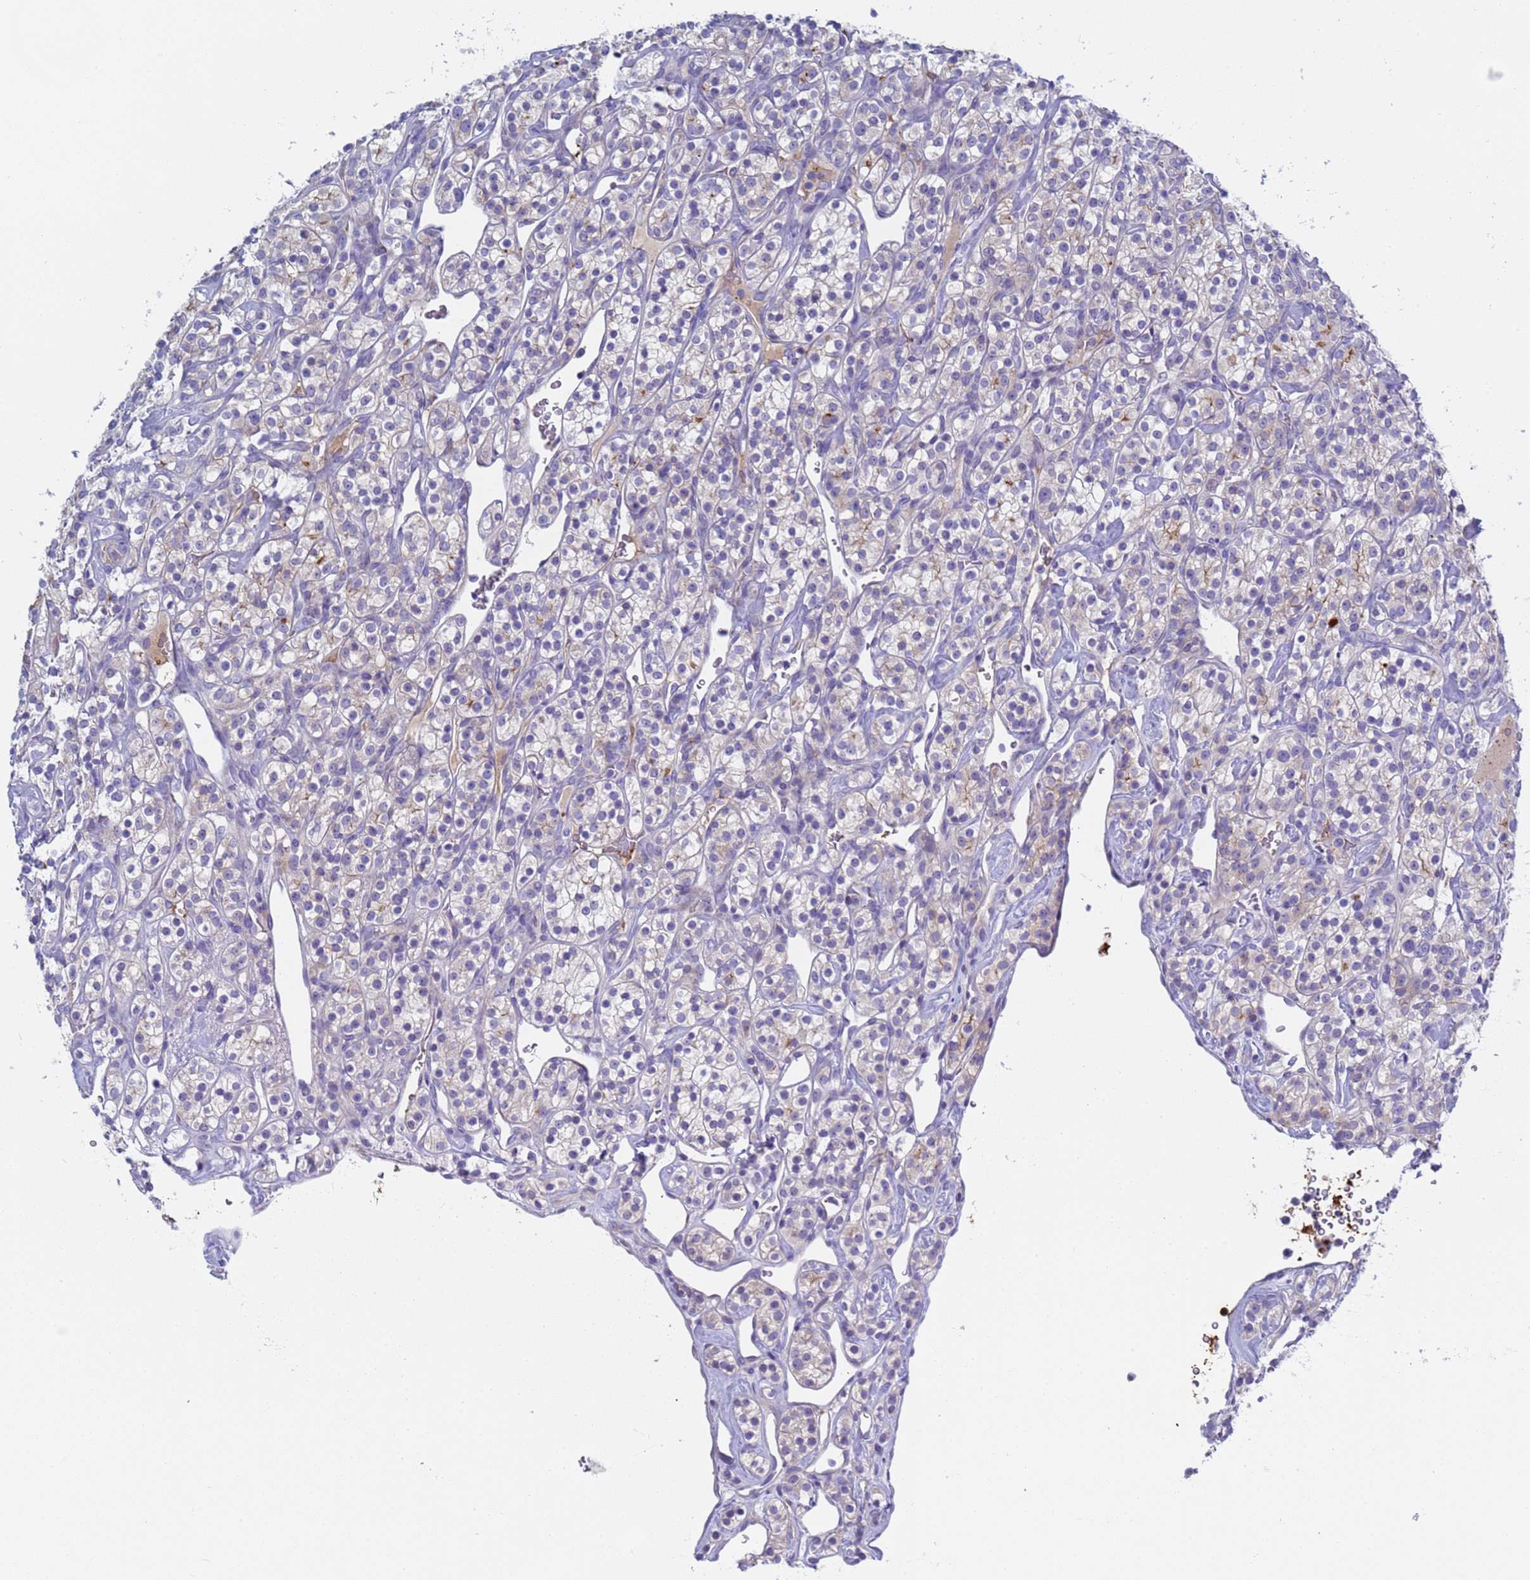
{"staining": {"intensity": "negative", "quantity": "none", "location": "none"}, "tissue": "renal cancer", "cell_type": "Tumor cells", "image_type": "cancer", "snomed": [{"axis": "morphology", "description": "Adenocarcinoma, NOS"}, {"axis": "topography", "description": "Kidney"}], "caption": "Tumor cells show no significant protein expression in renal cancer.", "gene": "C4orf46", "patient": {"sex": "male", "age": 77}}